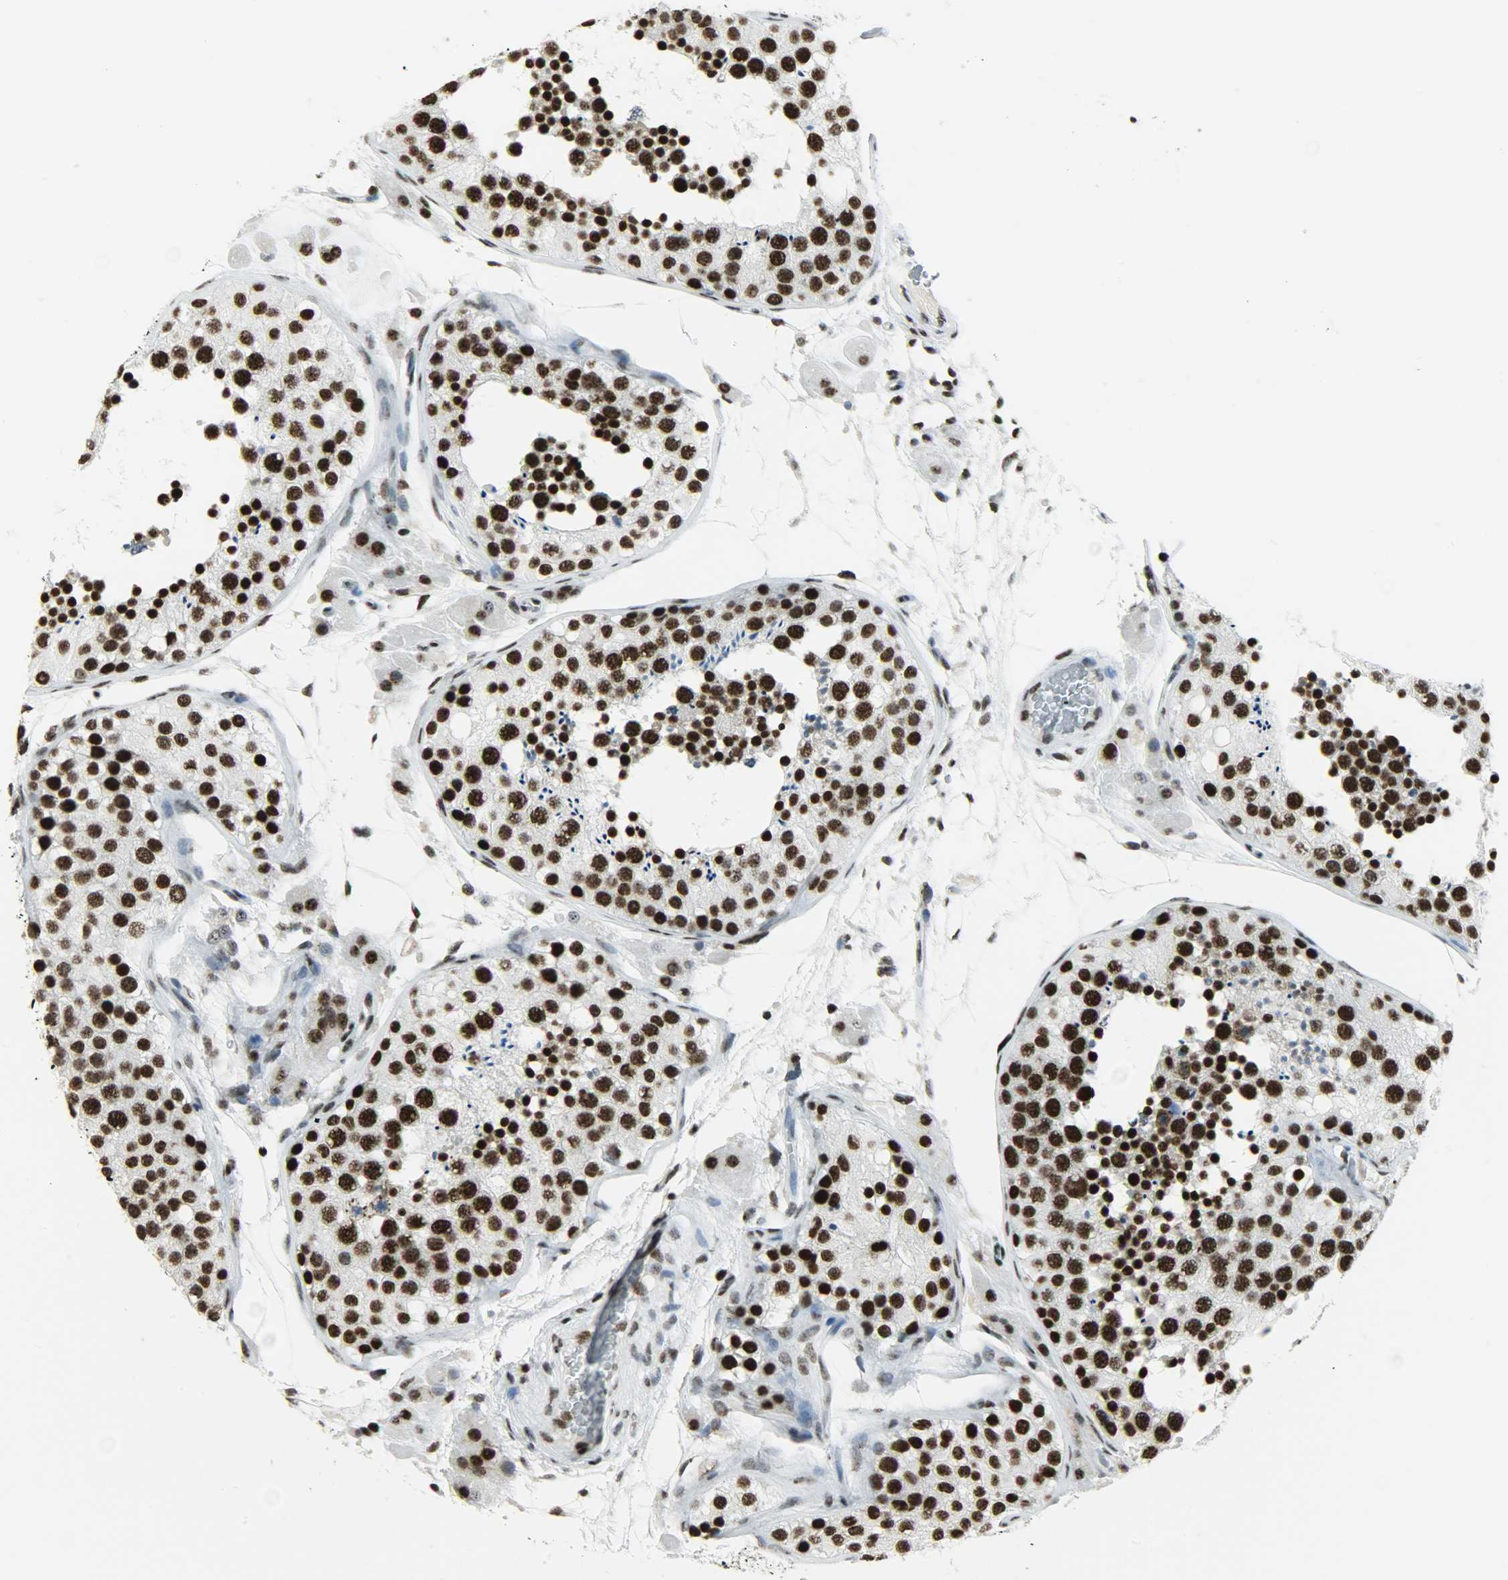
{"staining": {"intensity": "strong", "quantity": ">75%", "location": "nuclear"}, "tissue": "testis", "cell_type": "Cells in seminiferous ducts", "image_type": "normal", "snomed": [{"axis": "morphology", "description": "Normal tissue, NOS"}, {"axis": "topography", "description": "Testis"}], "caption": "A micrograph of human testis stained for a protein shows strong nuclear brown staining in cells in seminiferous ducts. The protein of interest is shown in brown color, while the nuclei are stained blue.", "gene": "SNRPA", "patient": {"sex": "male", "age": 26}}